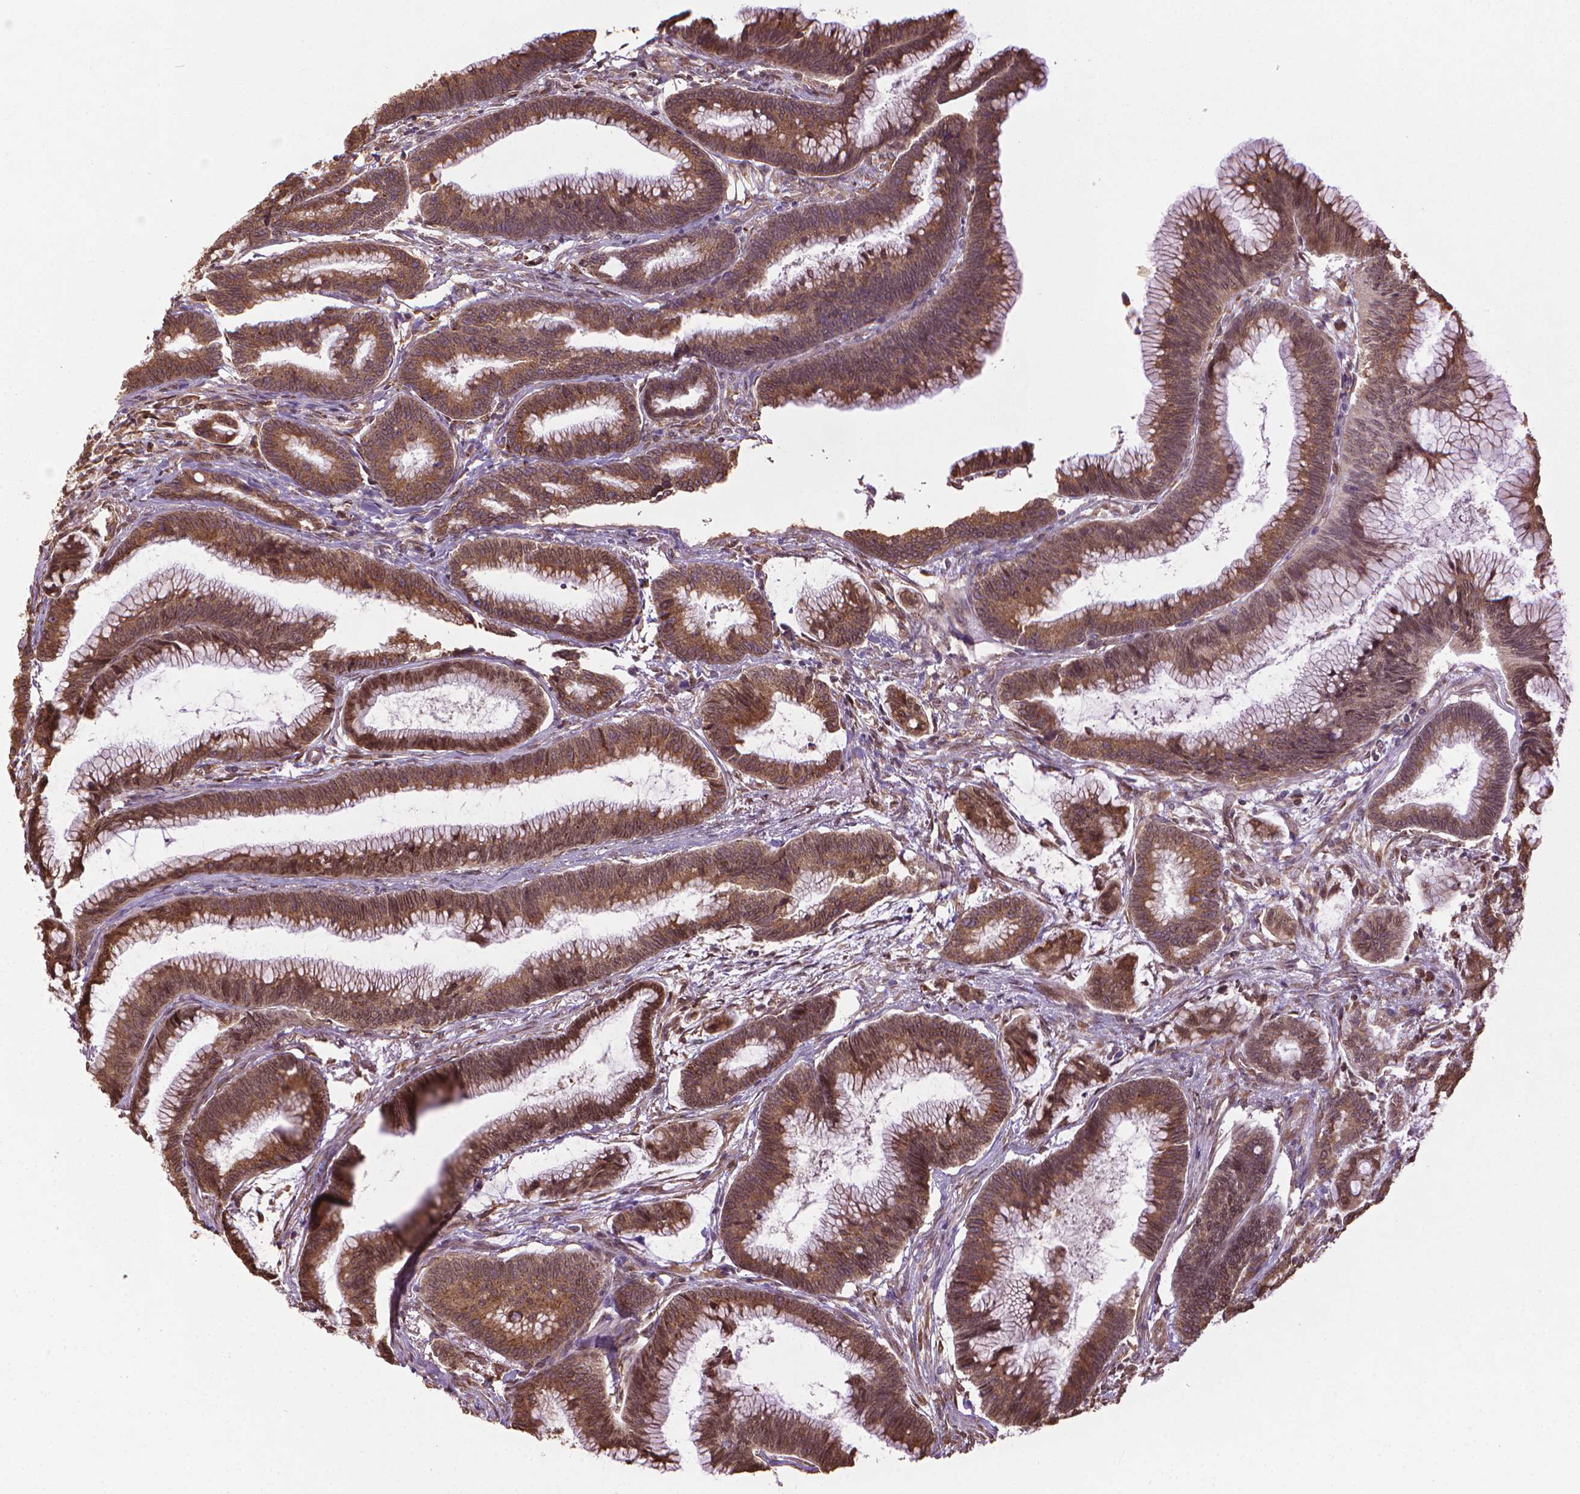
{"staining": {"intensity": "moderate", "quantity": ">75%", "location": "cytoplasmic/membranous"}, "tissue": "colorectal cancer", "cell_type": "Tumor cells", "image_type": "cancer", "snomed": [{"axis": "morphology", "description": "Adenocarcinoma, NOS"}, {"axis": "topography", "description": "Colon"}], "caption": "IHC (DAB (3,3'-diaminobenzidine)) staining of colorectal cancer shows moderate cytoplasmic/membranous protein staining in about >75% of tumor cells. (IHC, brightfield microscopy, high magnification).", "gene": "GAS1", "patient": {"sex": "female", "age": 78}}